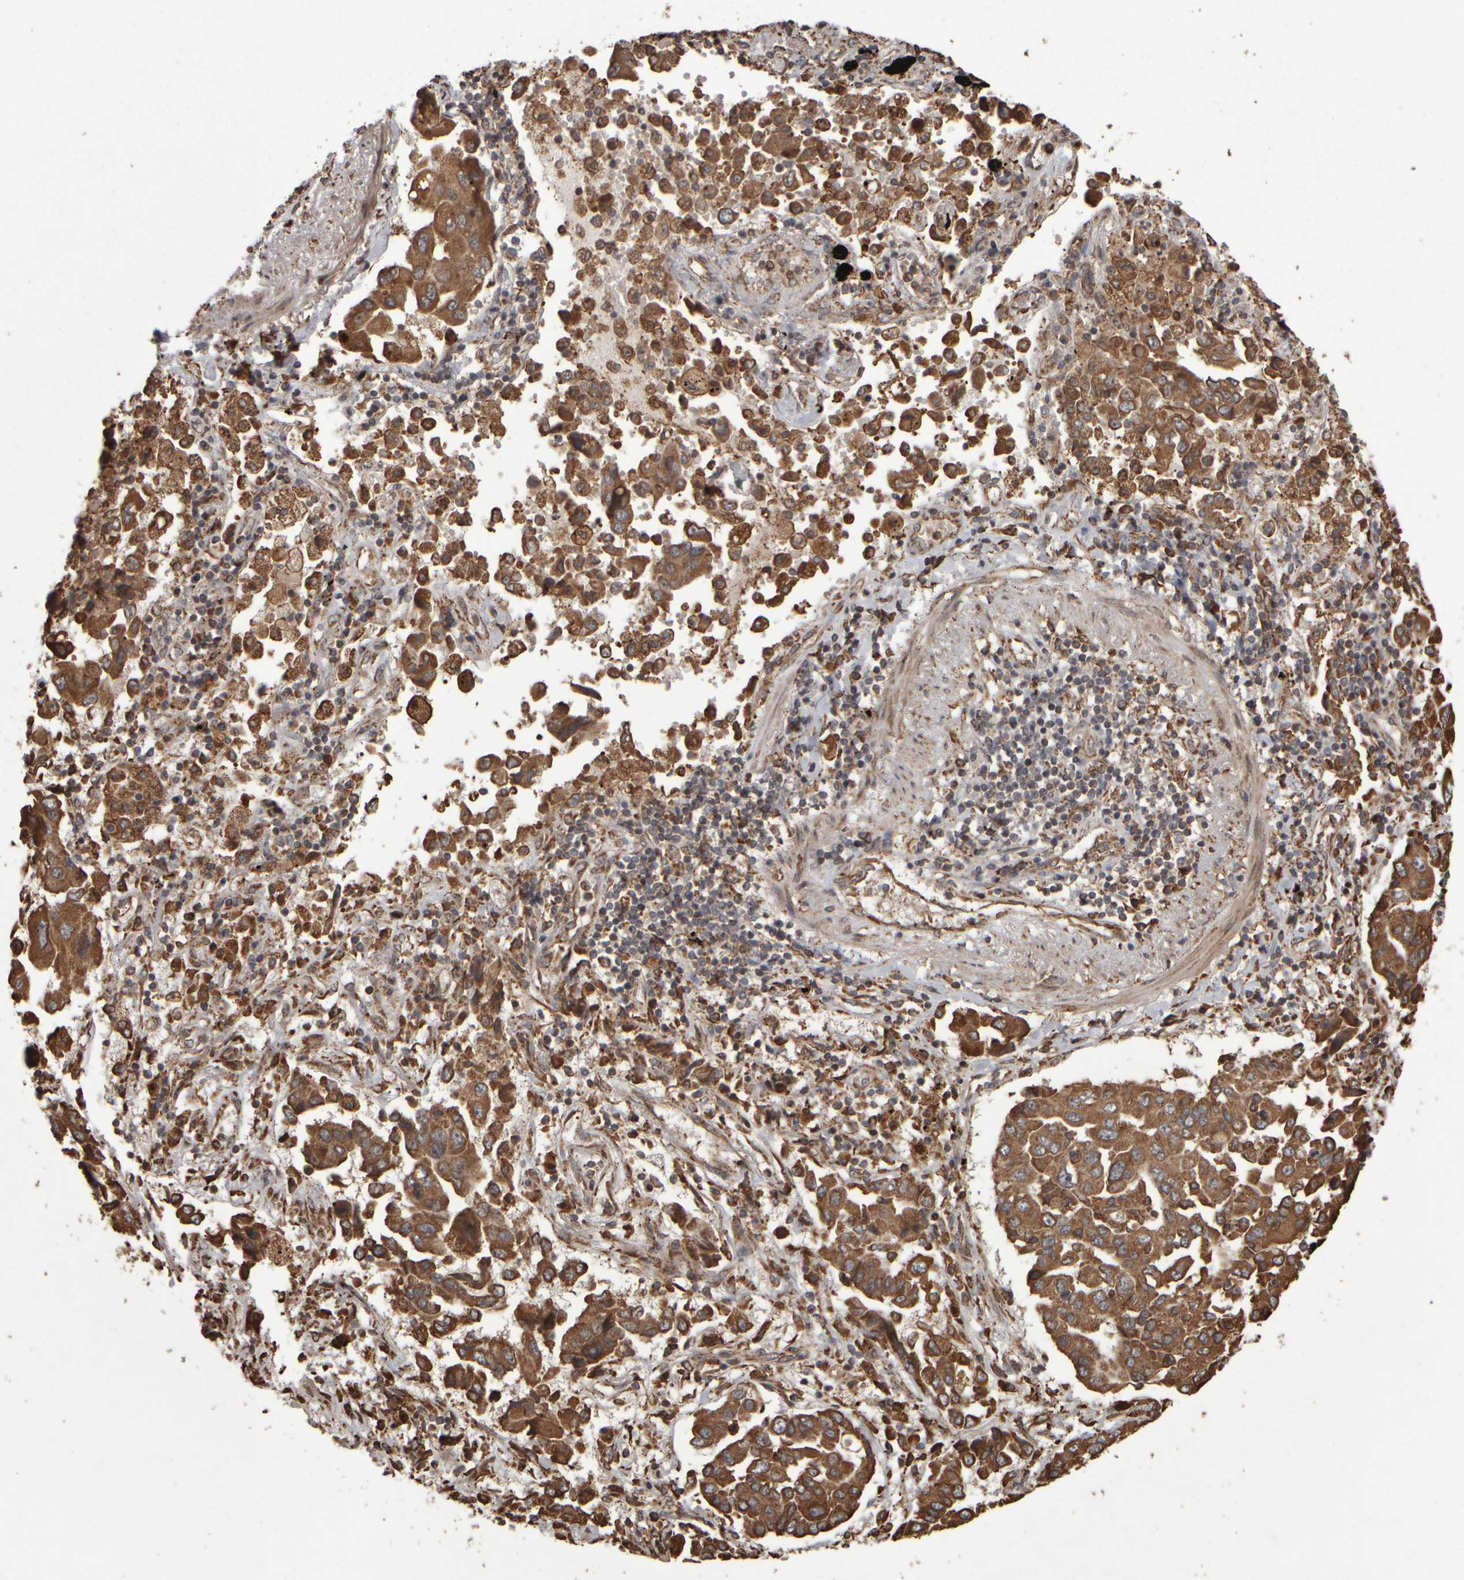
{"staining": {"intensity": "moderate", "quantity": ">75%", "location": "cytoplasmic/membranous"}, "tissue": "lung cancer", "cell_type": "Tumor cells", "image_type": "cancer", "snomed": [{"axis": "morphology", "description": "Adenocarcinoma, NOS"}, {"axis": "topography", "description": "Lung"}], "caption": "This is a photomicrograph of IHC staining of lung cancer (adenocarcinoma), which shows moderate staining in the cytoplasmic/membranous of tumor cells.", "gene": "AGBL3", "patient": {"sex": "female", "age": 65}}